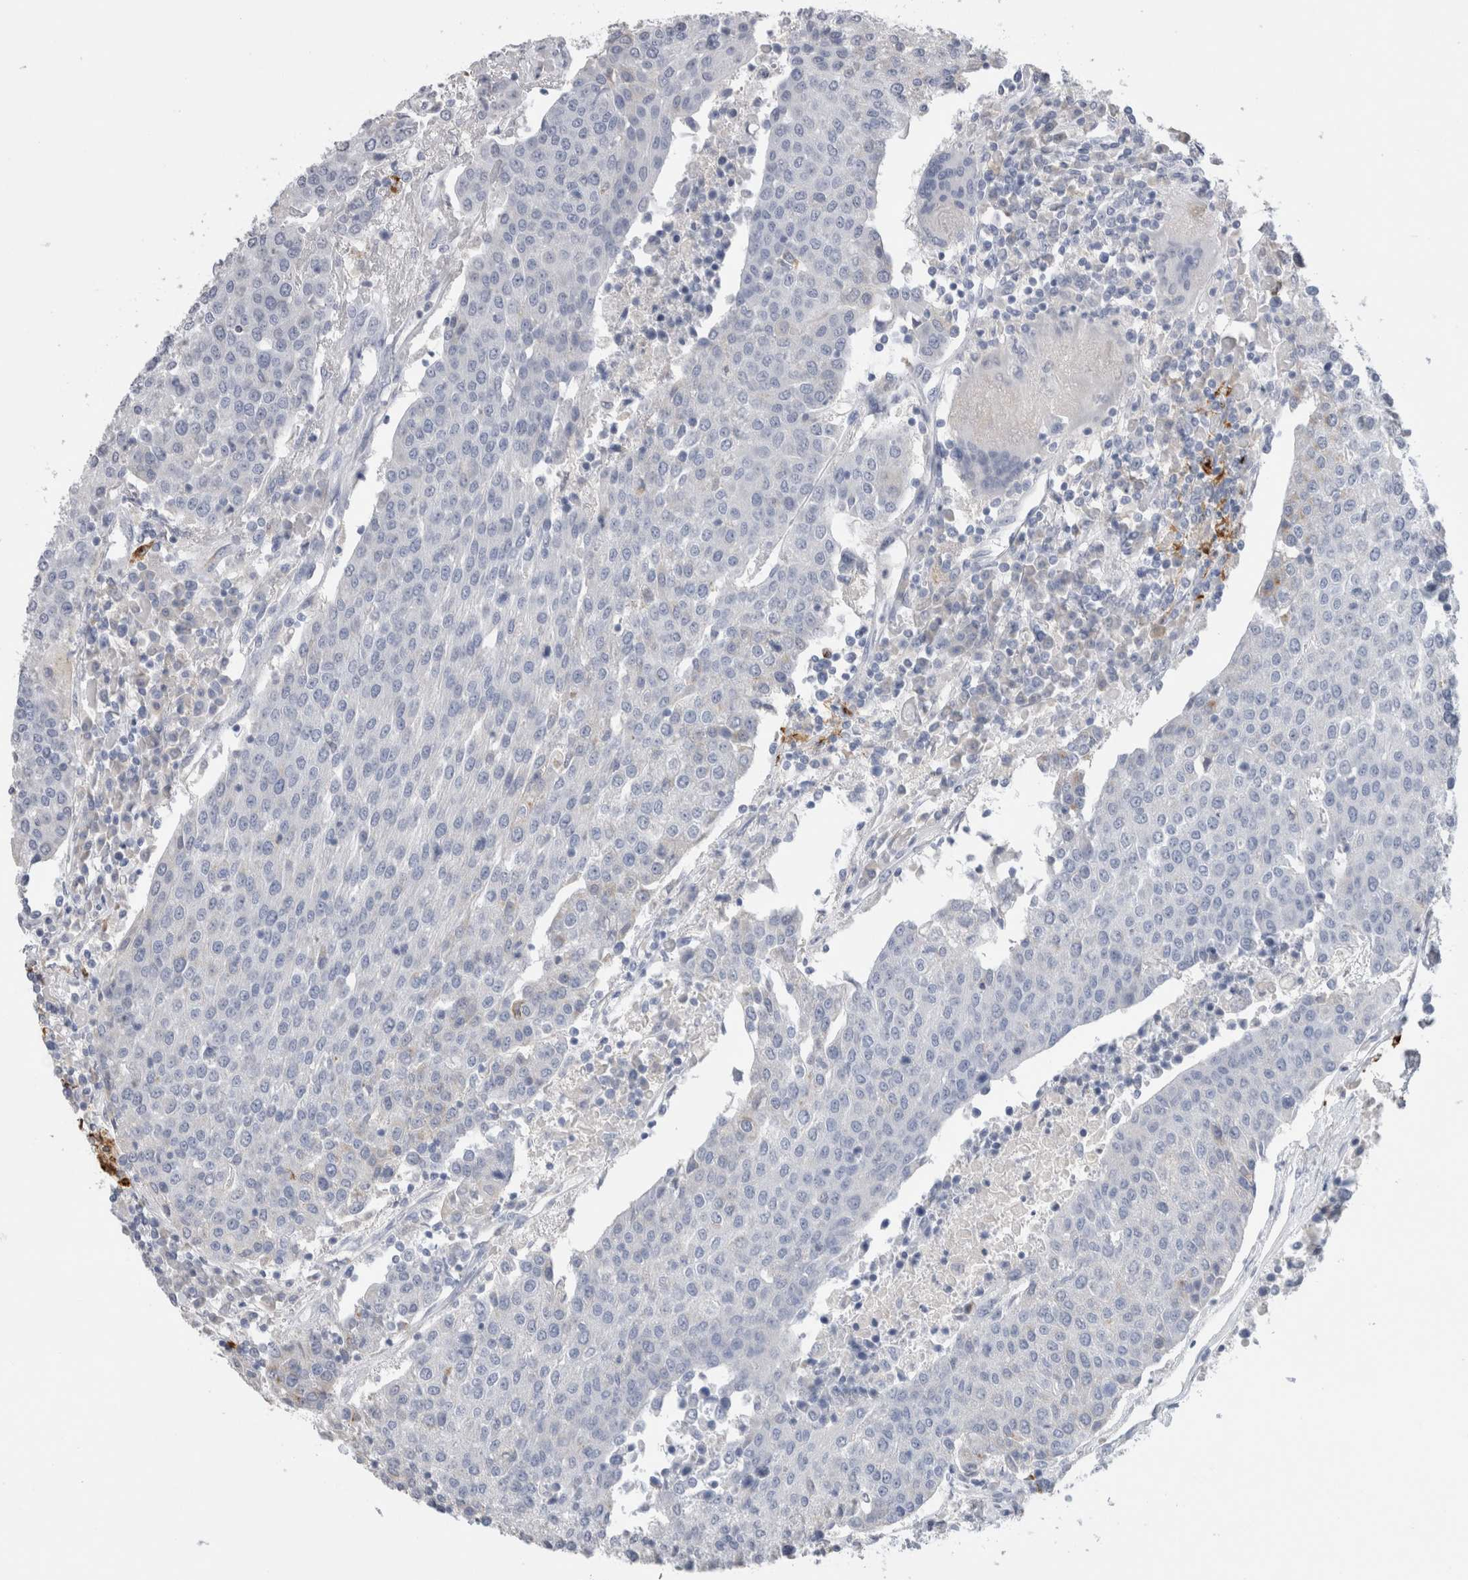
{"staining": {"intensity": "negative", "quantity": "none", "location": "none"}, "tissue": "urothelial cancer", "cell_type": "Tumor cells", "image_type": "cancer", "snomed": [{"axis": "morphology", "description": "Urothelial carcinoma, High grade"}, {"axis": "topography", "description": "Urinary bladder"}], "caption": "The photomicrograph exhibits no significant expression in tumor cells of urothelial carcinoma (high-grade).", "gene": "LAMP3", "patient": {"sex": "female", "age": 85}}